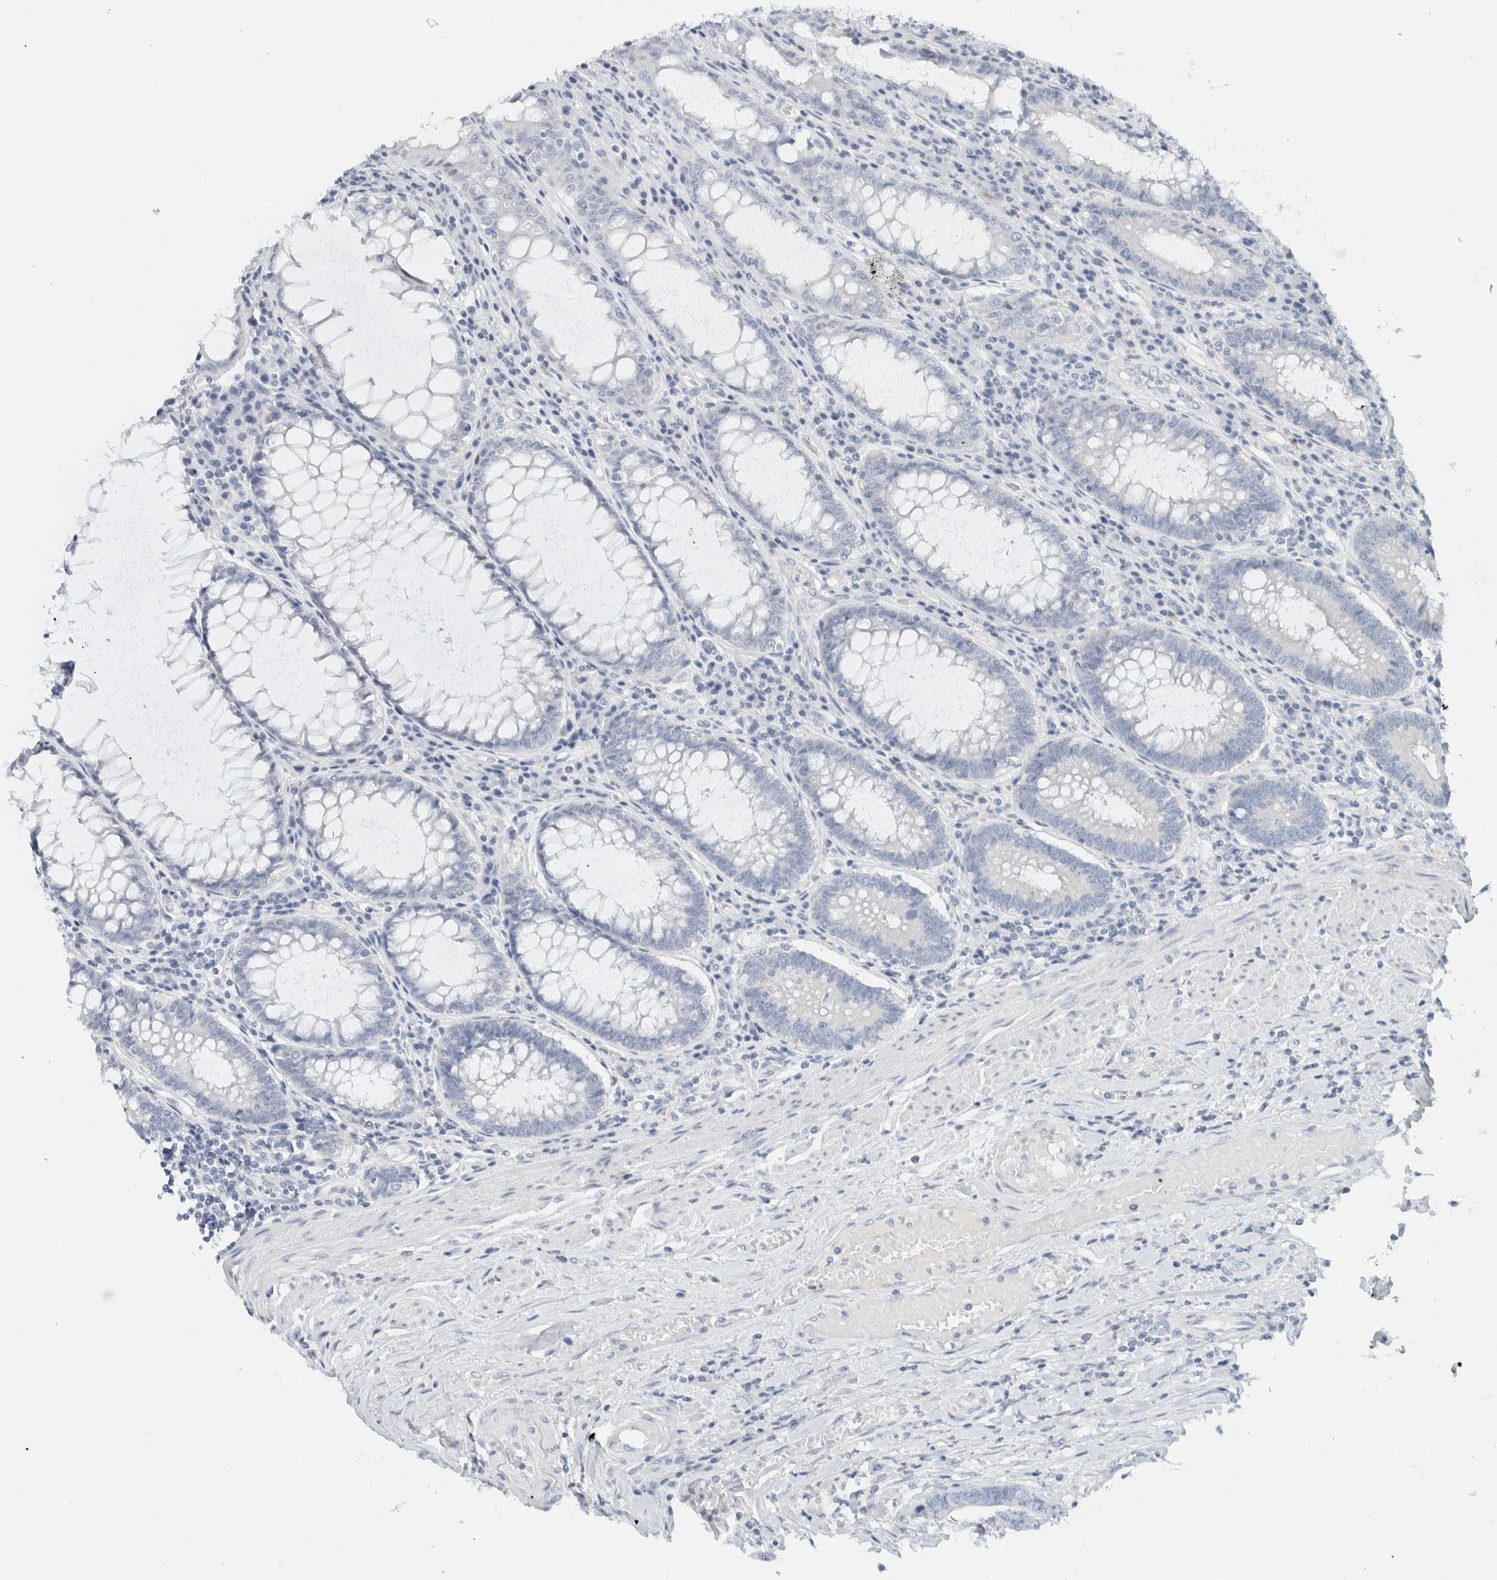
{"staining": {"intensity": "negative", "quantity": "none", "location": "none"}, "tissue": "colorectal cancer", "cell_type": "Tumor cells", "image_type": "cancer", "snomed": [{"axis": "morphology", "description": "Adenocarcinoma, NOS"}, {"axis": "topography", "description": "Rectum"}], "caption": "This is a histopathology image of immunohistochemistry staining of adenocarcinoma (colorectal), which shows no expression in tumor cells.", "gene": "ALOX12B", "patient": {"sex": "male", "age": 84}}